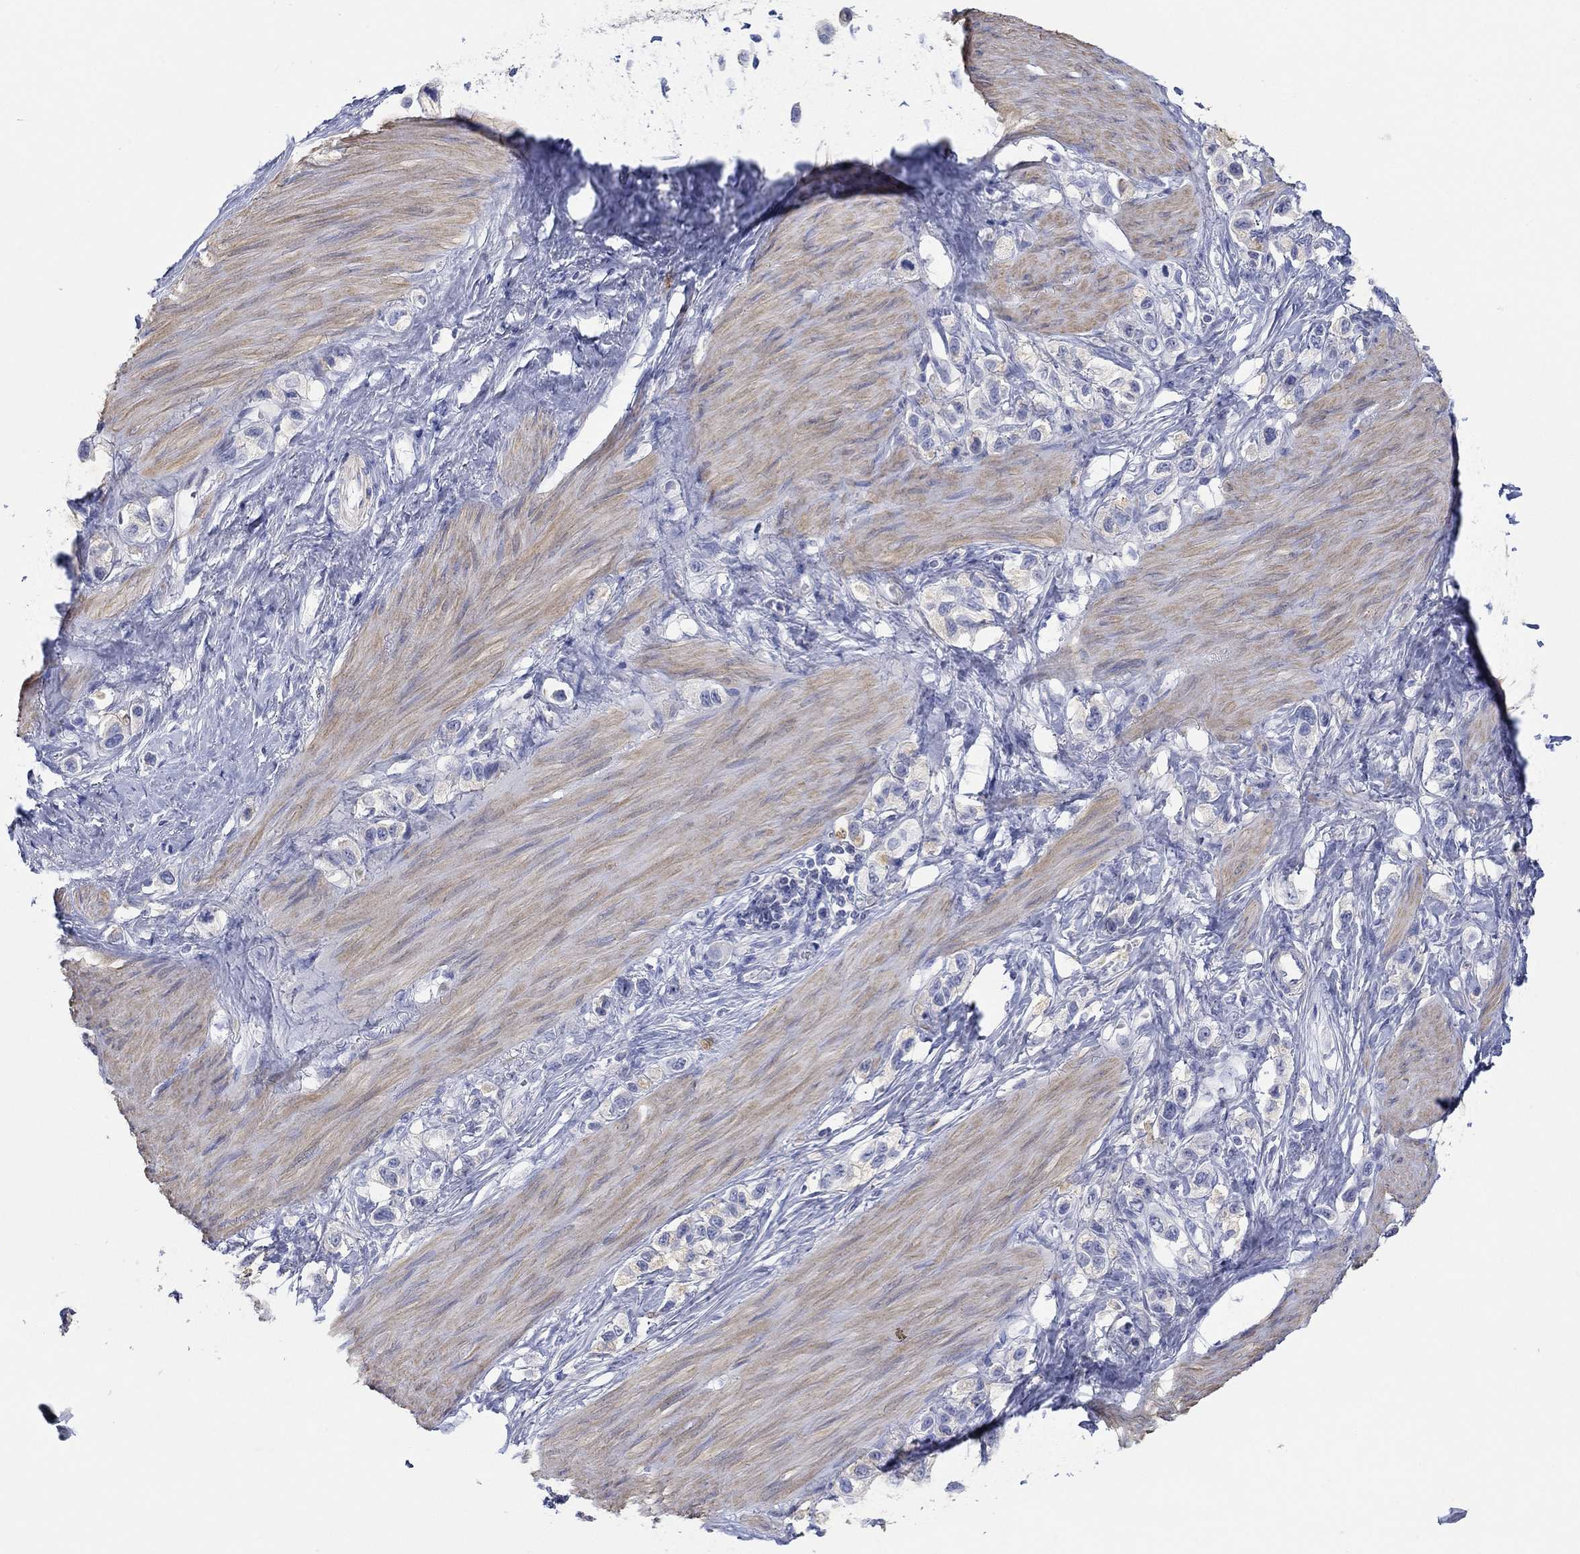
{"staining": {"intensity": "negative", "quantity": "none", "location": "none"}, "tissue": "stomach cancer", "cell_type": "Tumor cells", "image_type": "cancer", "snomed": [{"axis": "morphology", "description": "Normal tissue, NOS"}, {"axis": "morphology", "description": "Adenocarcinoma, NOS"}, {"axis": "morphology", "description": "Adenocarcinoma, High grade"}, {"axis": "topography", "description": "Stomach, upper"}, {"axis": "topography", "description": "Stomach"}], "caption": "Tumor cells show no significant protein staining in stomach cancer (adenocarcinoma). The staining is performed using DAB brown chromogen with nuclei counter-stained in using hematoxylin.", "gene": "PPIL6", "patient": {"sex": "female", "age": 65}}